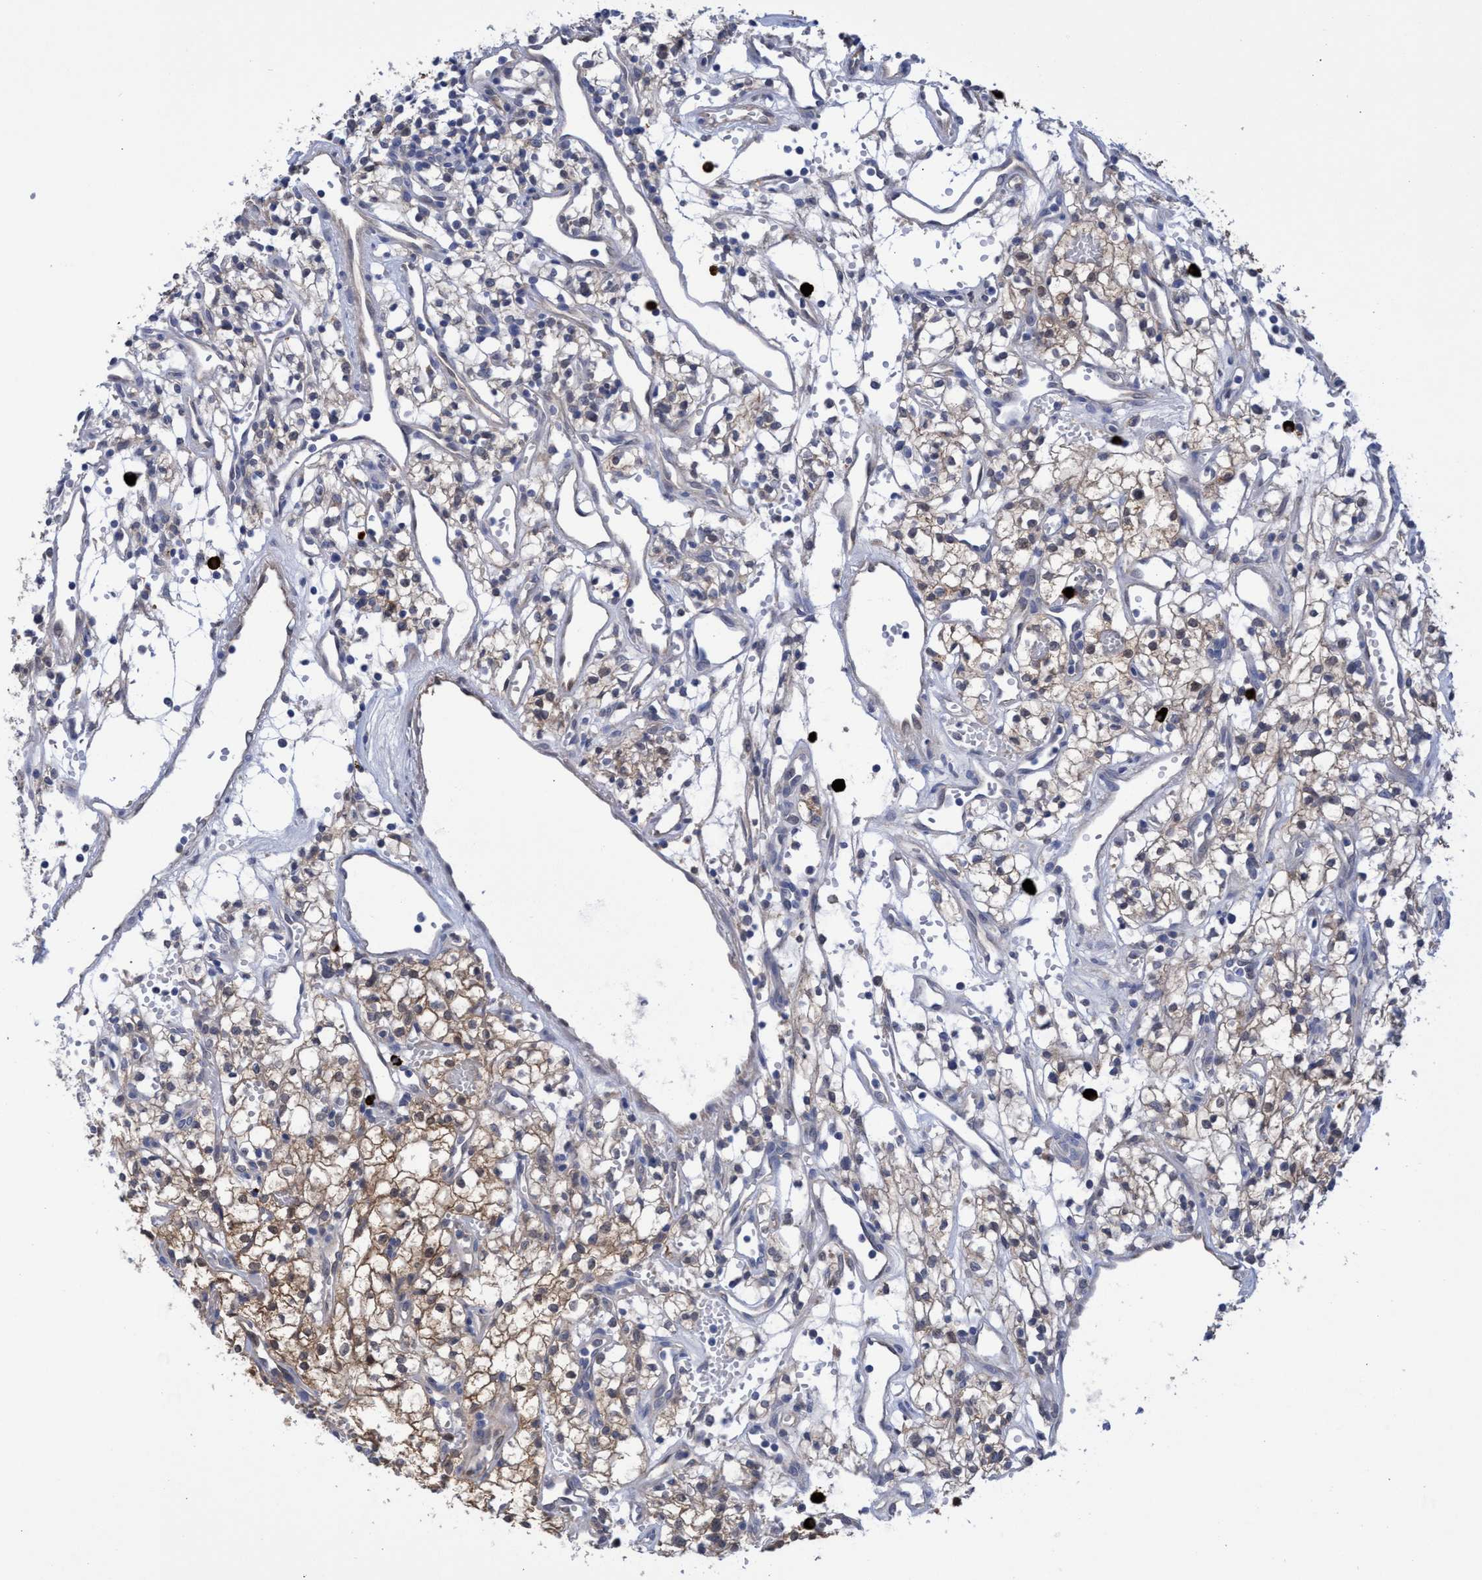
{"staining": {"intensity": "moderate", "quantity": "25%-75%", "location": "cytoplasmic/membranous"}, "tissue": "renal cancer", "cell_type": "Tumor cells", "image_type": "cancer", "snomed": [{"axis": "morphology", "description": "Adenocarcinoma, NOS"}, {"axis": "topography", "description": "Kidney"}], "caption": "Human renal adenocarcinoma stained for a protein (brown) reveals moderate cytoplasmic/membranous positive expression in about 25%-75% of tumor cells.", "gene": "PNPO", "patient": {"sex": "male", "age": 59}}